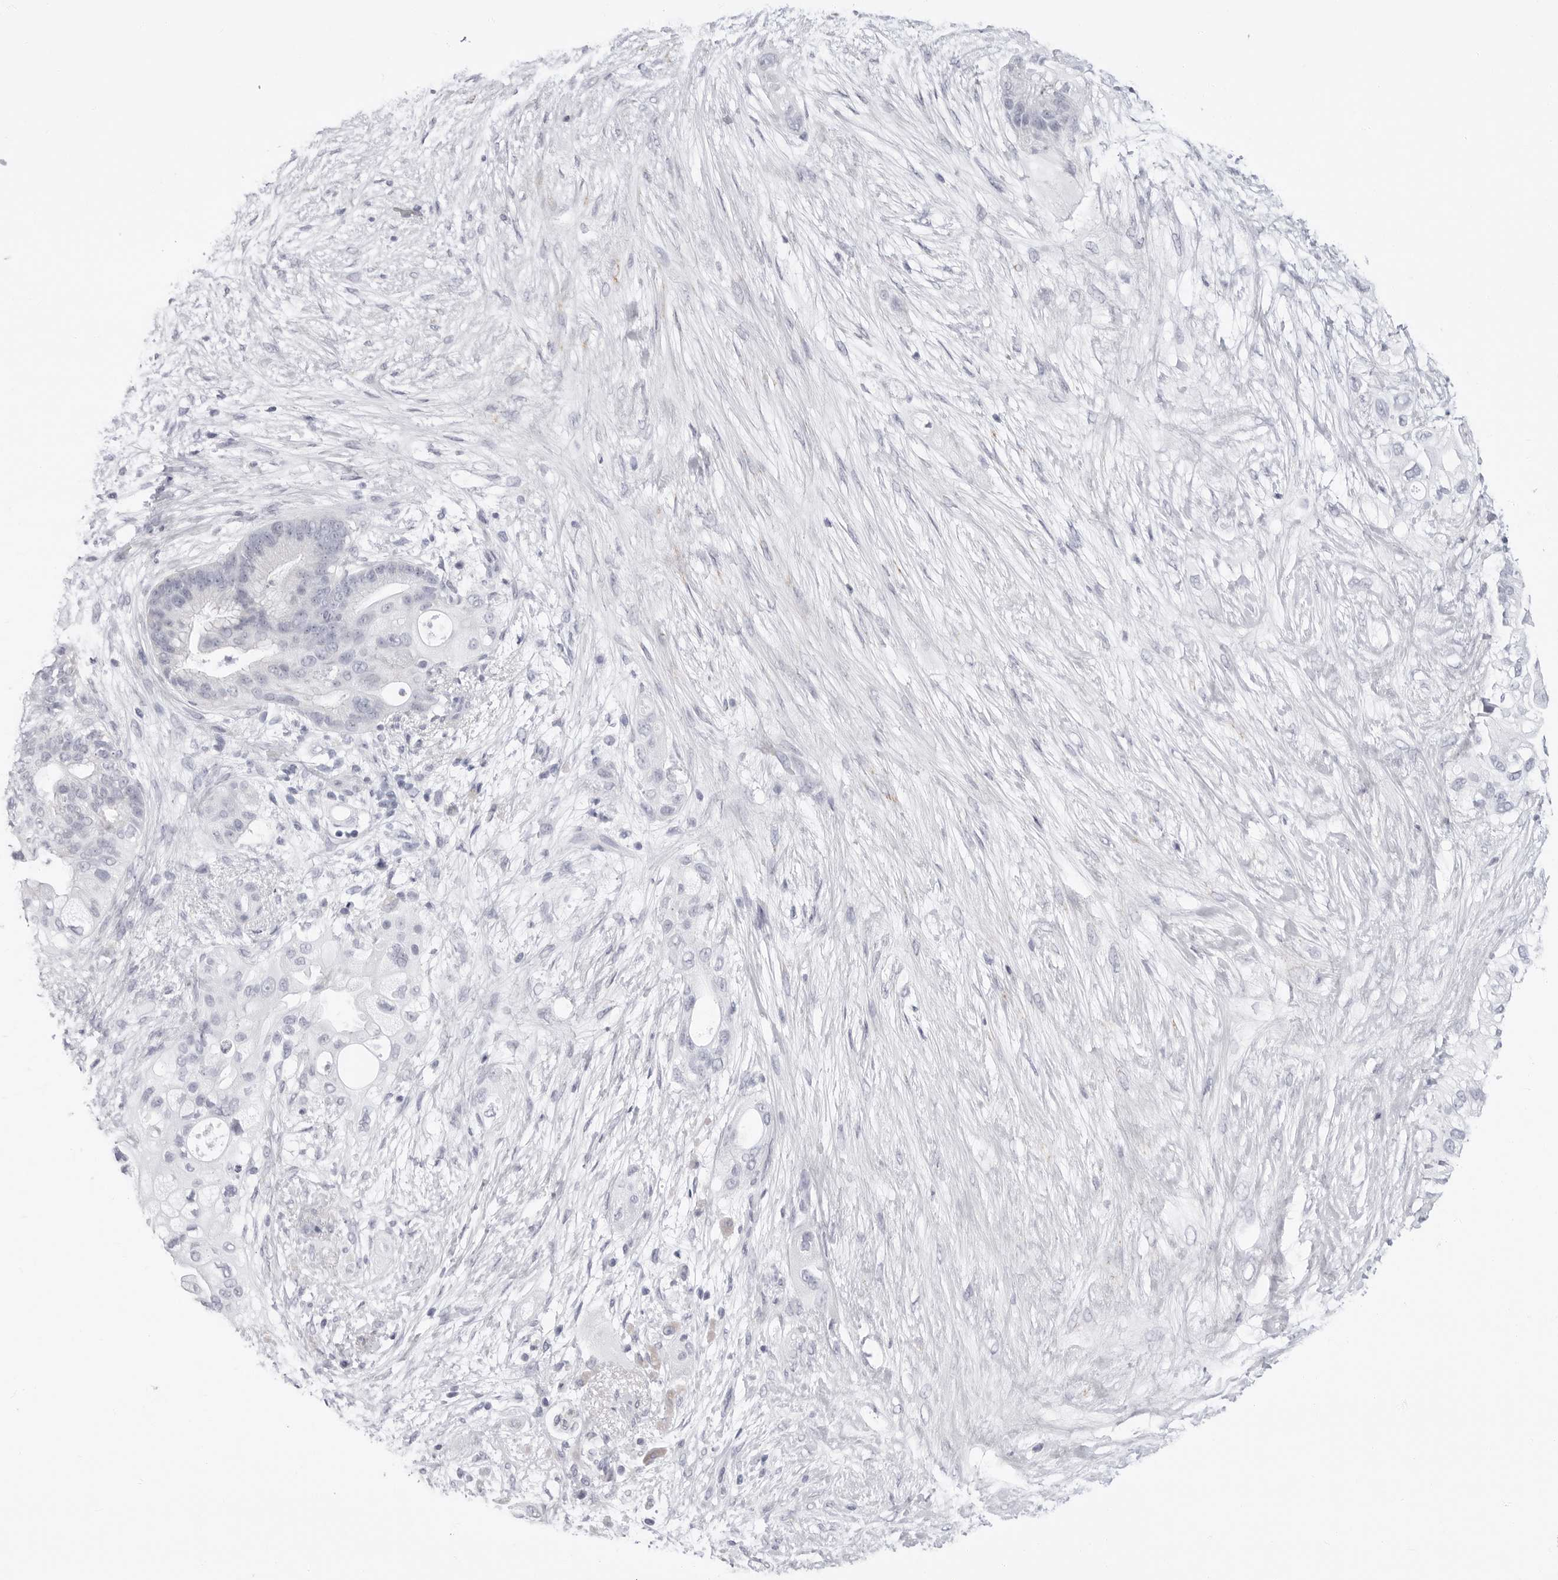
{"staining": {"intensity": "negative", "quantity": "none", "location": "none"}, "tissue": "pancreatic cancer", "cell_type": "Tumor cells", "image_type": "cancer", "snomed": [{"axis": "morphology", "description": "Adenocarcinoma, NOS"}, {"axis": "topography", "description": "Pancreas"}], "caption": "Pancreatic adenocarcinoma was stained to show a protein in brown. There is no significant expression in tumor cells.", "gene": "ERICH3", "patient": {"sex": "male", "age": 53}}